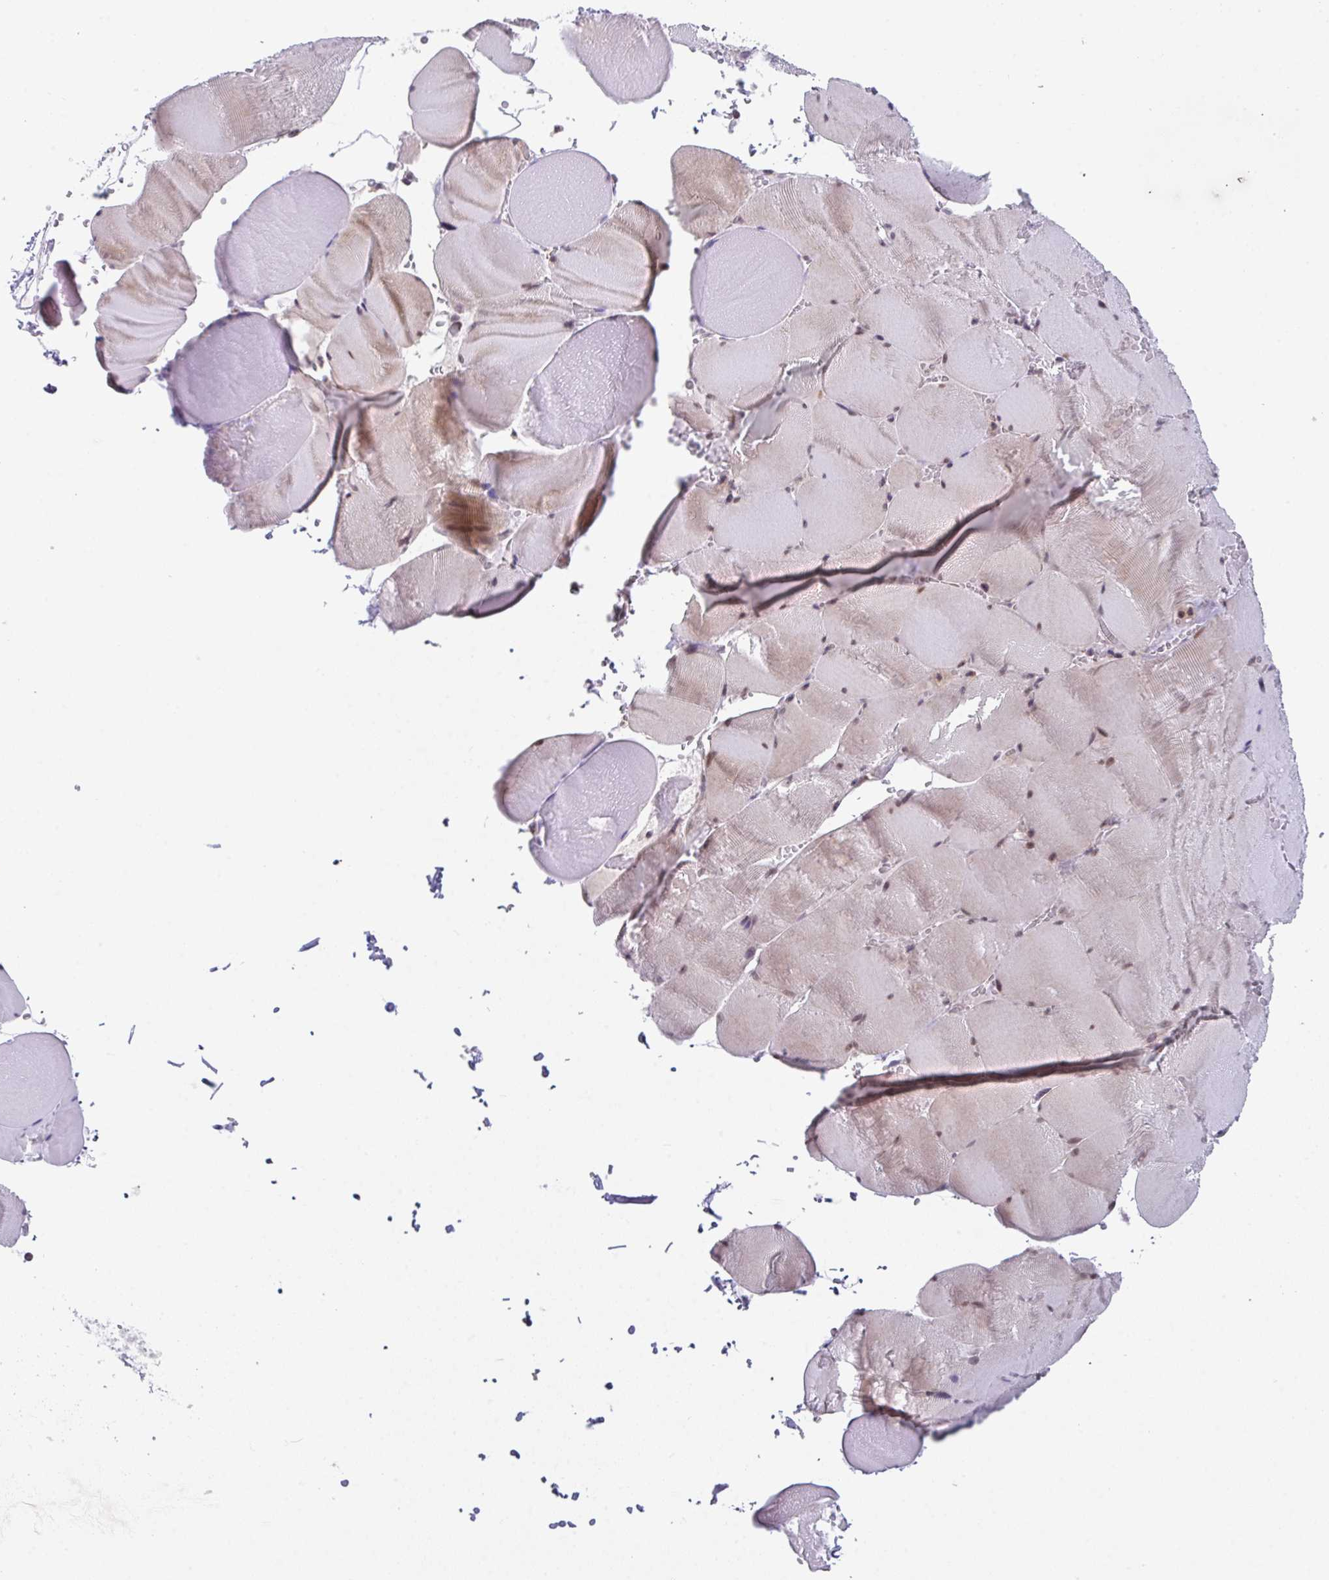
{"staining": {"intensity": "moderate", "quantity": ">75%", "location": "cytoplasmic/membranous,nuclear"}, "tissue": "skeletal muscle", "cell_type": "Myocytes", "image_type": "normal", "snomed": [{"axis": "morphology", "description": "Normal tissue, NOS"}, {"axis": "topography", "description": "Skeletal muscle"}, {"axis": "topography", "description": "Head-Neck"}], "caption": "This micrograph exhibits immunohistochemistry staining of normal human skeletal muscle, with medium moderate cytoplasmic/membranous,nuclear positivity in about >75% of myocytes.", "gene": "RBM18", "patient": {"sex": "male", "age": 66}}